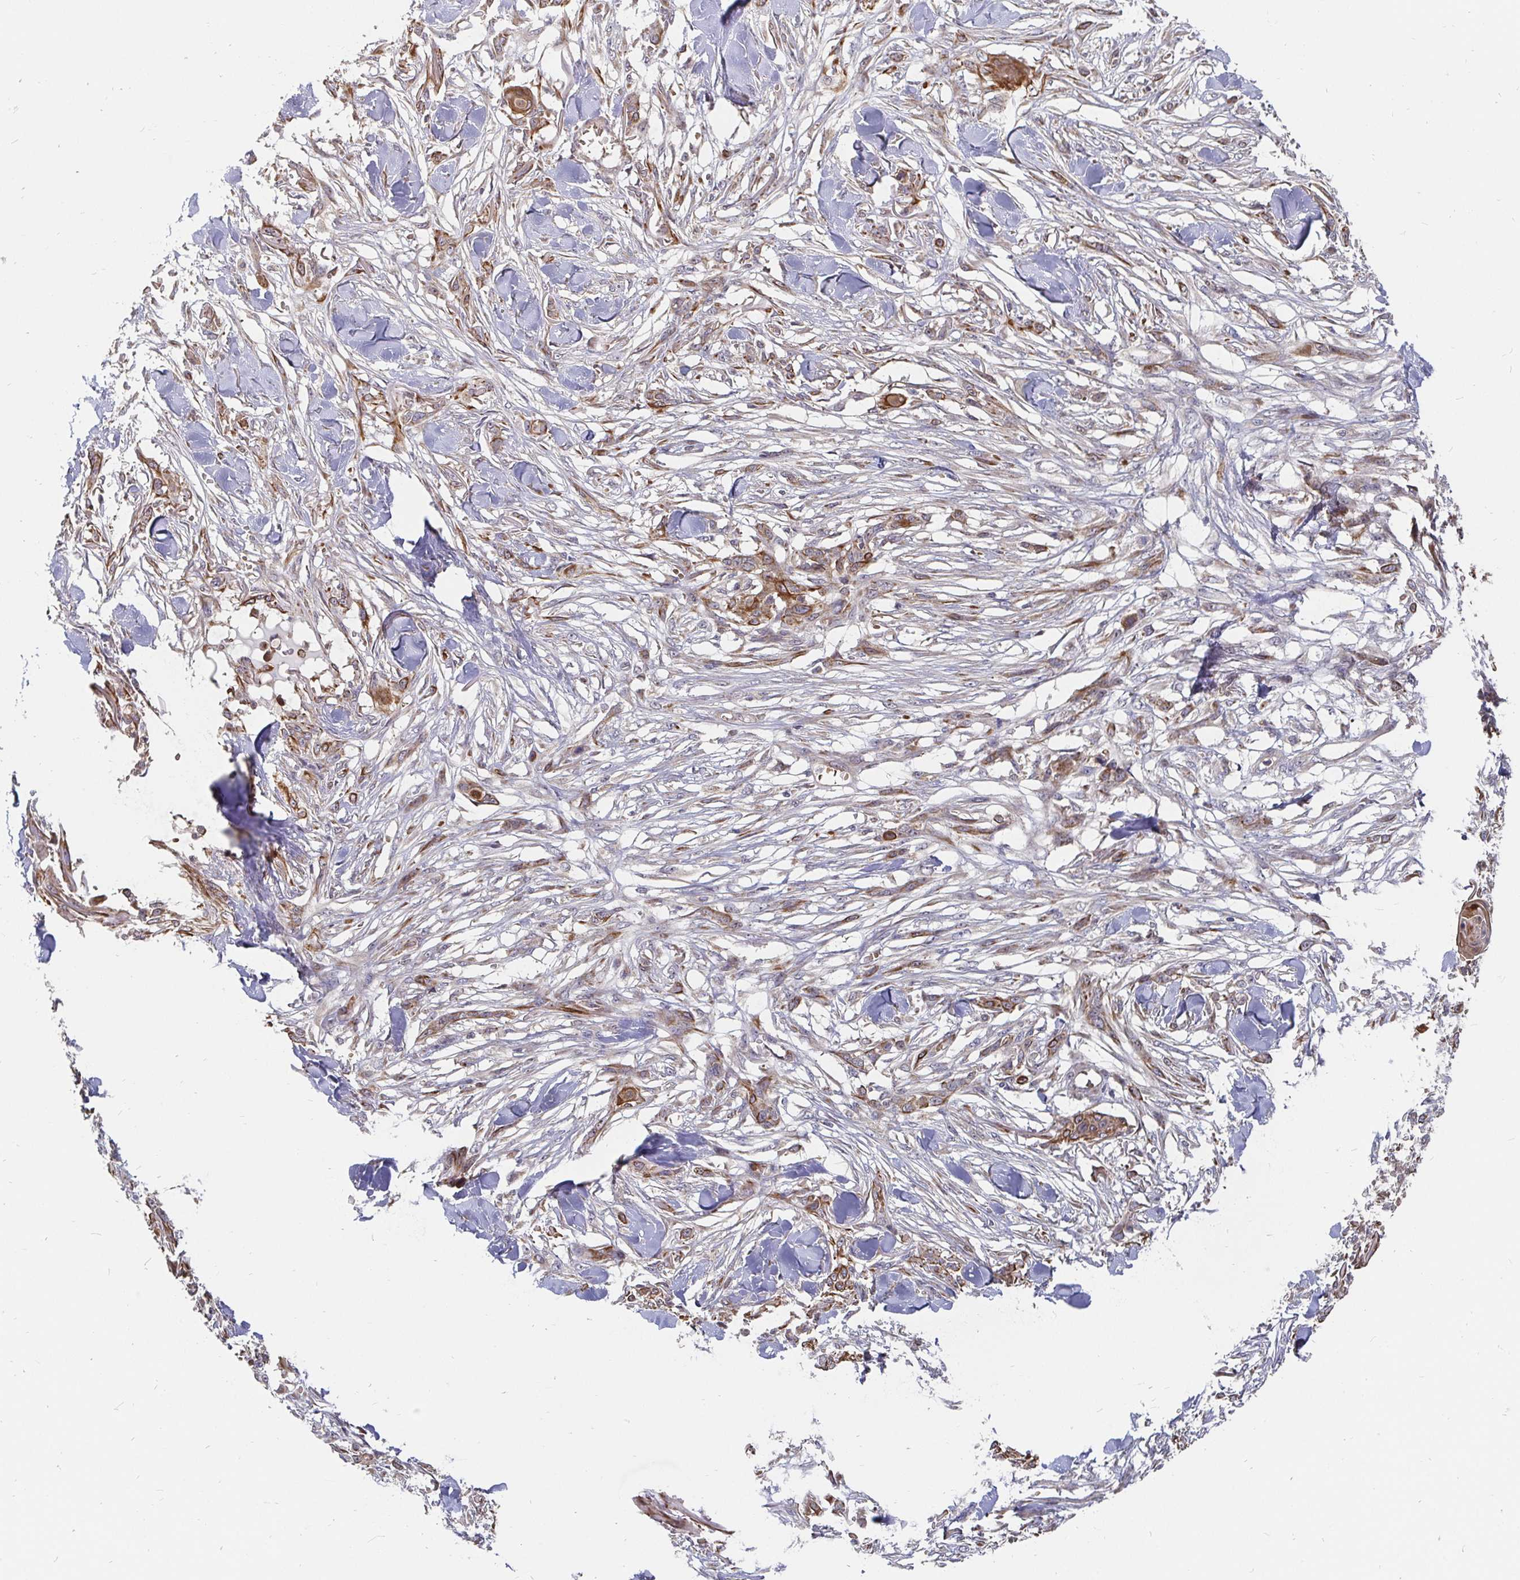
{"staining": {"intensity": "moderate", "quantity": "25%-75%", "location": "cytoplasmic/membranous"}, "tissue": "skin cancer", "cell_type": "Tumor cells", "image_type": "cancer", "snomed": [{"axis": "morphology", "description": "Squamous cell carcinoma, NOS"}, {"axis": "topography", "description": "Skin"}], "caption": "A medium amount of moderate cytoplasmic/membranous positivity is identified in approximately 25%-75% of tumor cells in squamous cell carcinoma (skin) tissue. The staining was performed using DAB, with brown indicating positive protein expression. Nuclei are stained blue with hematoxylin.", "gene": "PDF", "patient": {"sex": "female", "age": 59}}